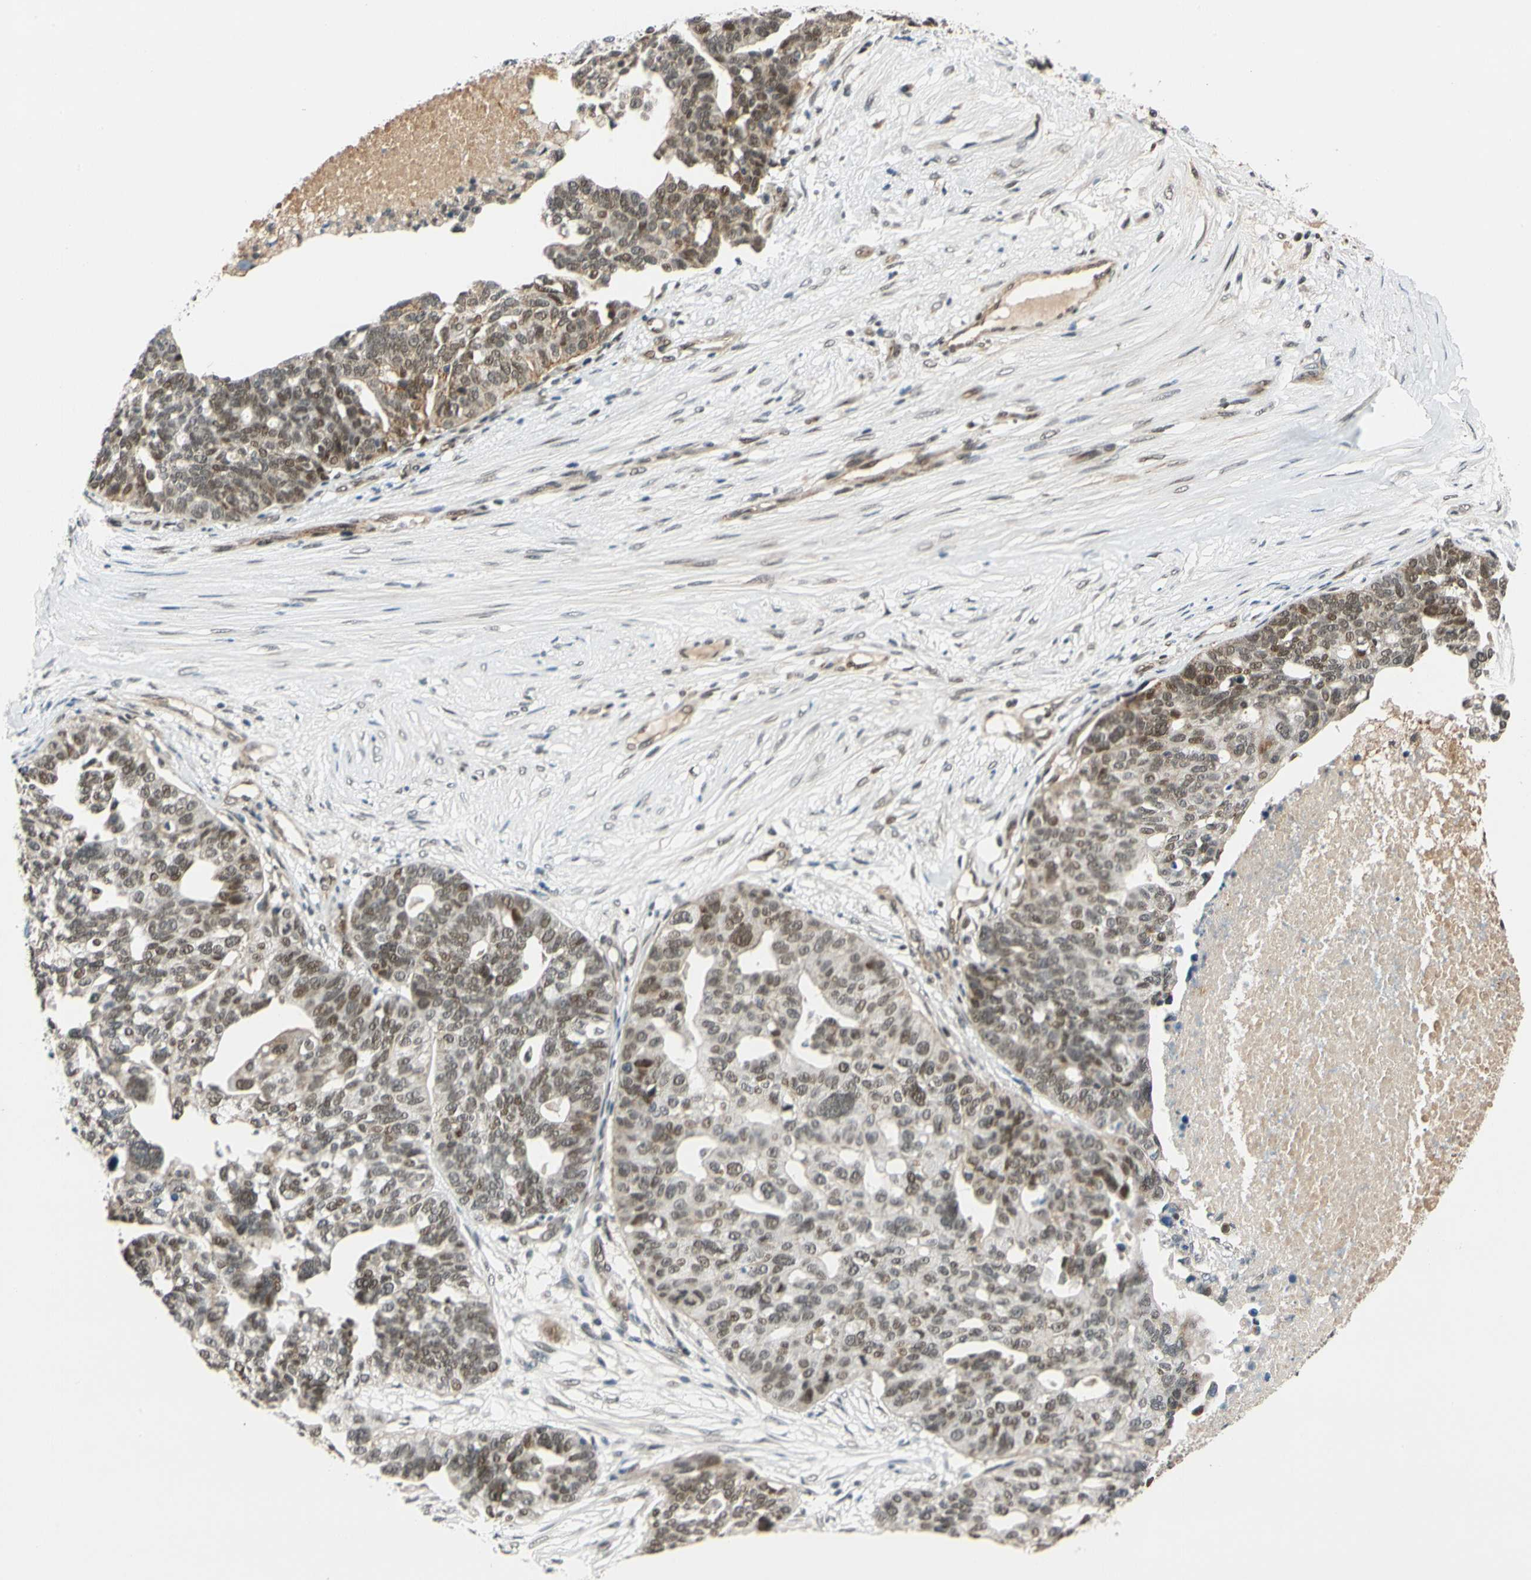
{"staining": {"intensity": "moderate", "quantity": ">75%", "location": "cytoplasmic/membranous,nuclear"}, "tissue": "ovarian cancer", "cell_type": "Tumor cells", "image_type": "cancer", "snomed": [{"axis": "morphology", "description": "Cystadenocarcinoma, serous, NOS"}, {"axis": "topography", "description": "Ovary"}], "caption": "Human serous cystadenocarcinoma (ovarian) stained with a protein marker displays moderate staining in tumor cells.", "gene": "POGZ", "patient": {"sex": "female", "age": 59}}